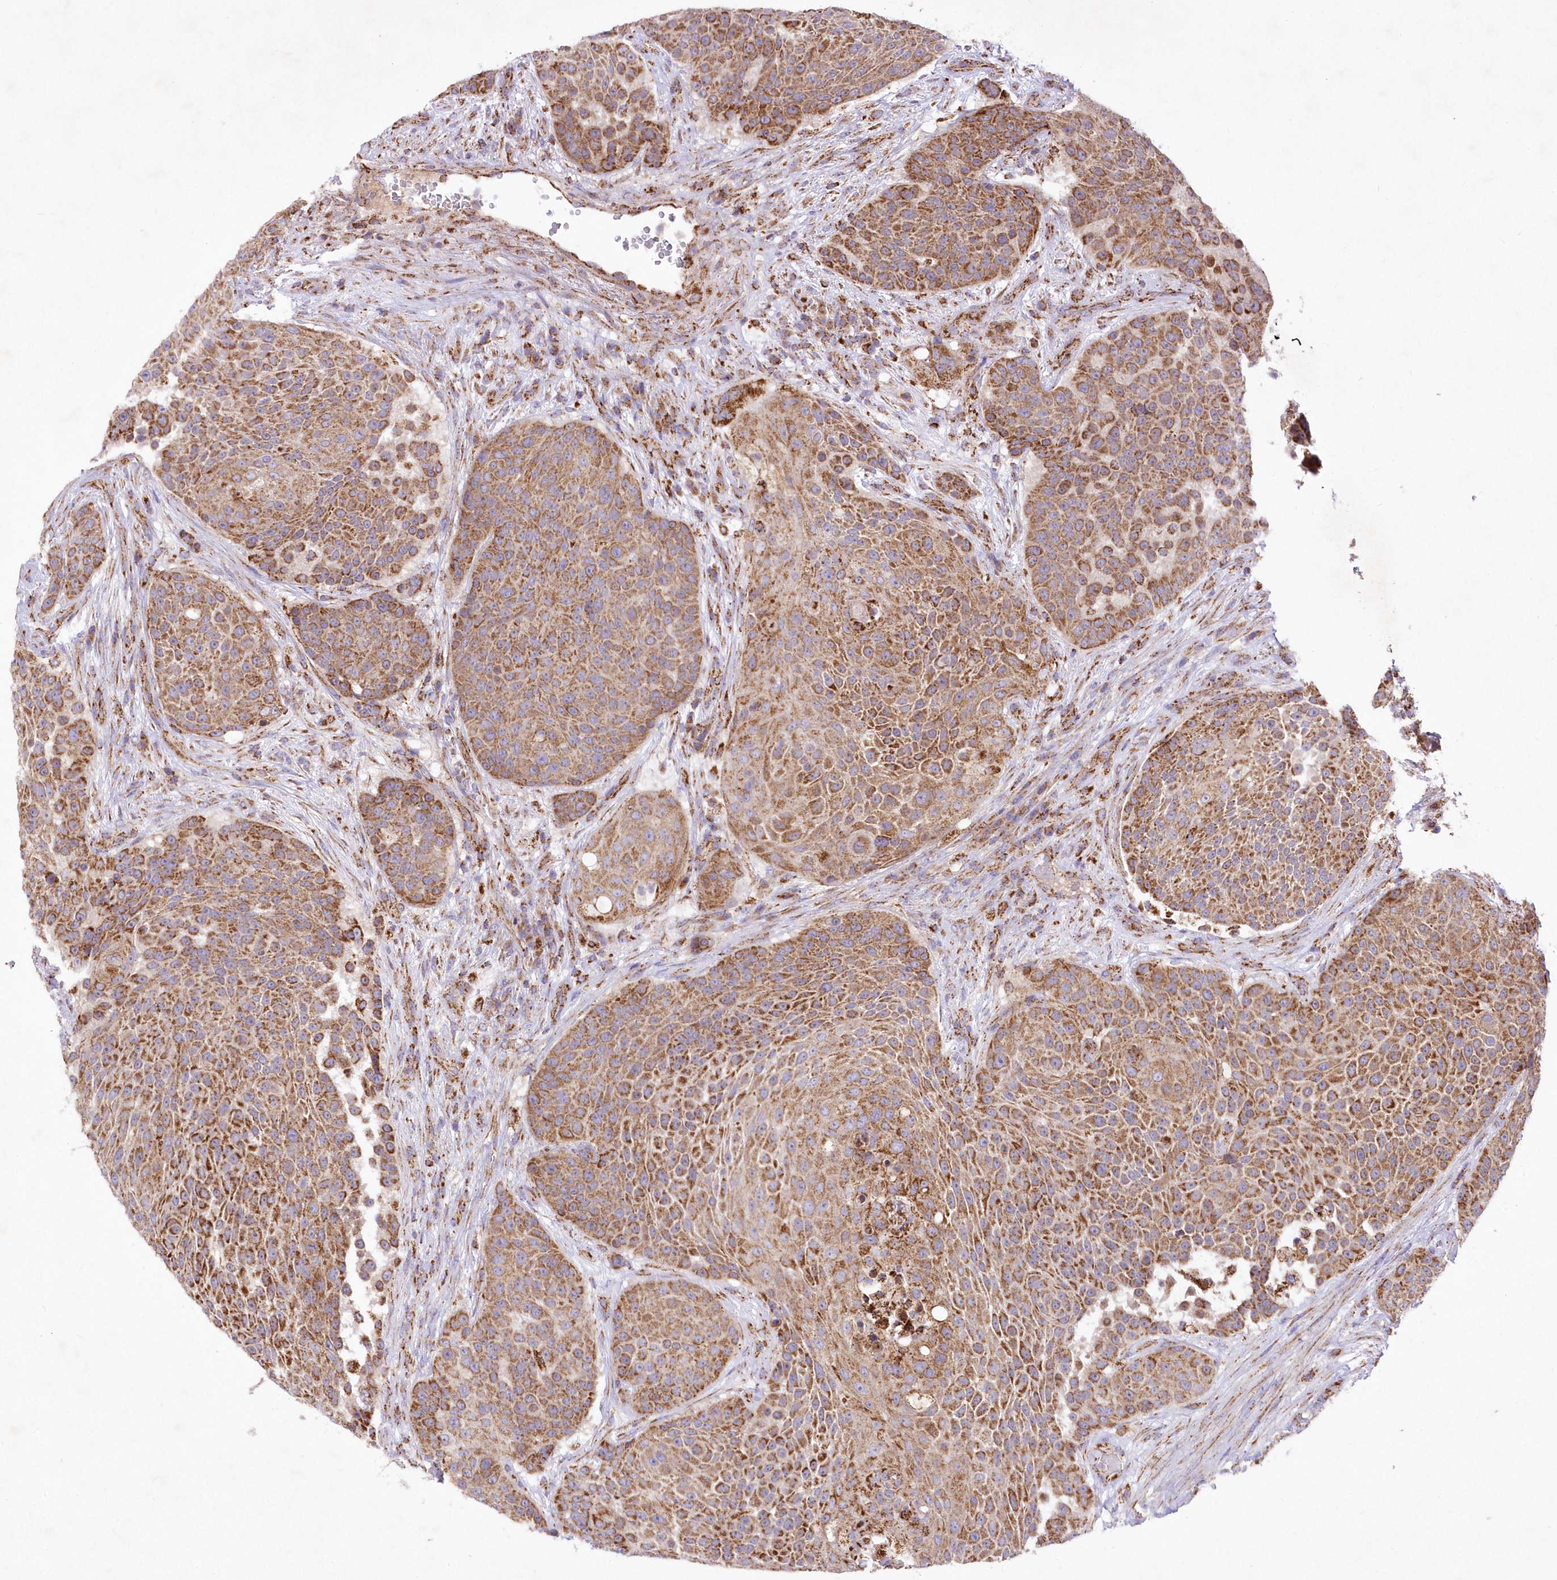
{"staining": {"intensity": "strong", "quantity": ">75%", "location": "cytoplasmic/membranous"}, "tissue": "urothelial cancer", "cell_type": "Tumor cells", "image_type": "cancer", "snomed": [{"axis": "morphology", "description": "Urothelial carcinoma, High grade"}, {"axis": "topography", "description": "Urinary bladder"}], "caption": "Human urothelial carcinoma (high-grade) stained with a protein marker reveals strong staining in tumor cells.", "gene": "ASNSD1", "patient": {"sex": "female", "age": 63}}